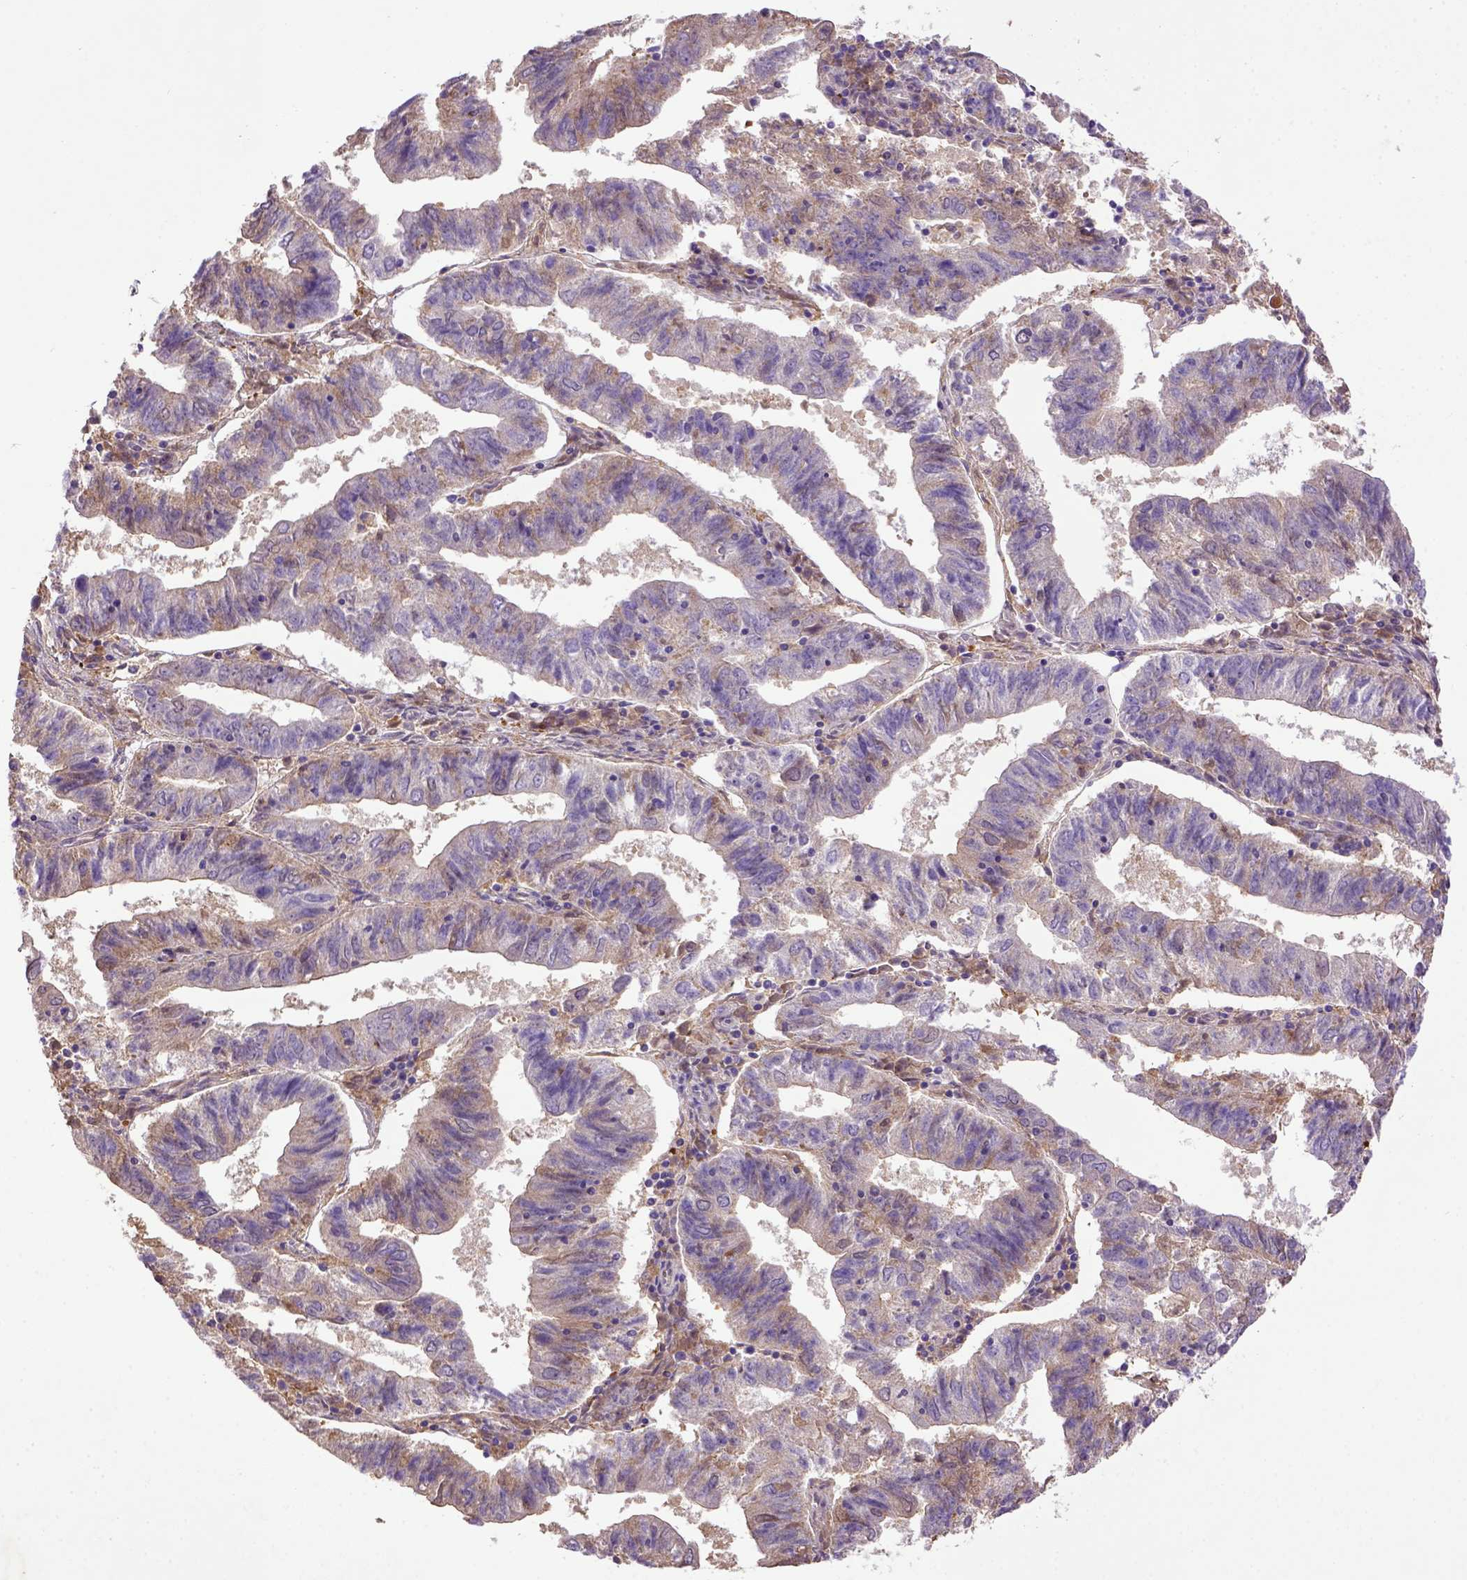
{"staining": {"intensity": "moderate", "quantity": ">75%", "location": "cytoplasmic/membranous"}, "tissue": "endometrial cancer", "cell_type": "Tumor cells", "image_type": "cancer", "snomed": [{"axis": "morphology", "description": "Adenocarcinoma, NOS"}, {"axis": "topography", "description": "Endometrium"}], "caption": "Approximately >75% of tumor cells in human adenocarcinoma (endometrial) exhibit moderate cytoplasmic/membranous protein staining as visualized by brown immunohistochemical staining.", "gene": "DEPDC1B", "patient": {"sex": "female", "age": 82}}